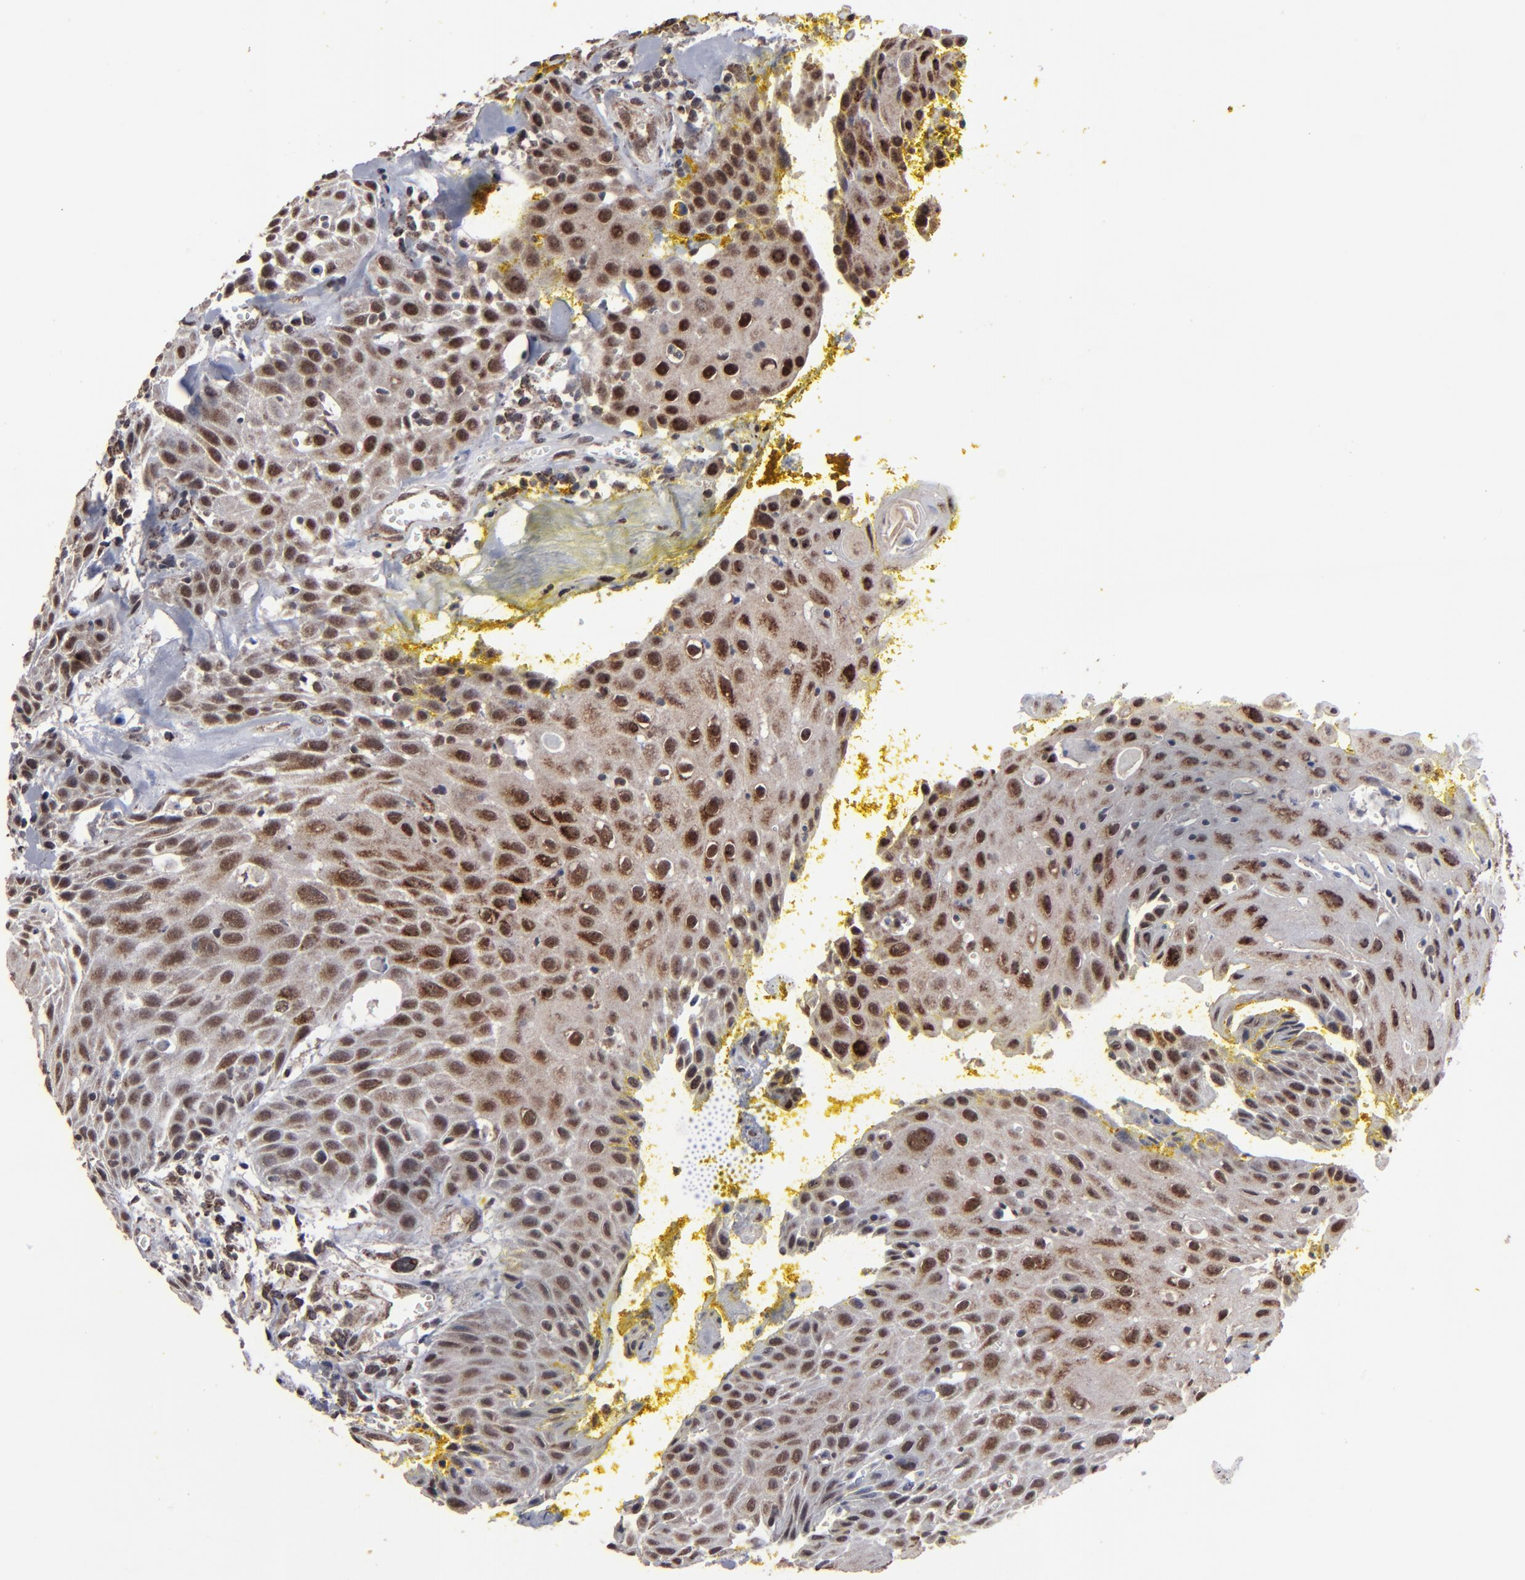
{"staining": {"intensity": "moderate", "quantity": ">75%", "location": "nuclear"}, "tissue": "head and neck cancer", "cell_type": "Tumor cells", "image_type": "cancer", "snomed": [{"axis": "morphology", "description": "Squamous cell carcinoma, NOS"}, {"axis": "topography", "description": "Oral tissue"}, {"axis": "topography", "description": "Head-Neck"}], "caption": "Human head and neck cancer (squamous cell carcinoma) stained with a brown dye reveals moderate nuclear positive positivity in approximately >75% of tumor cells.", "gene": "BNIP3", "patient": {"sex": "female", "age": 82}}